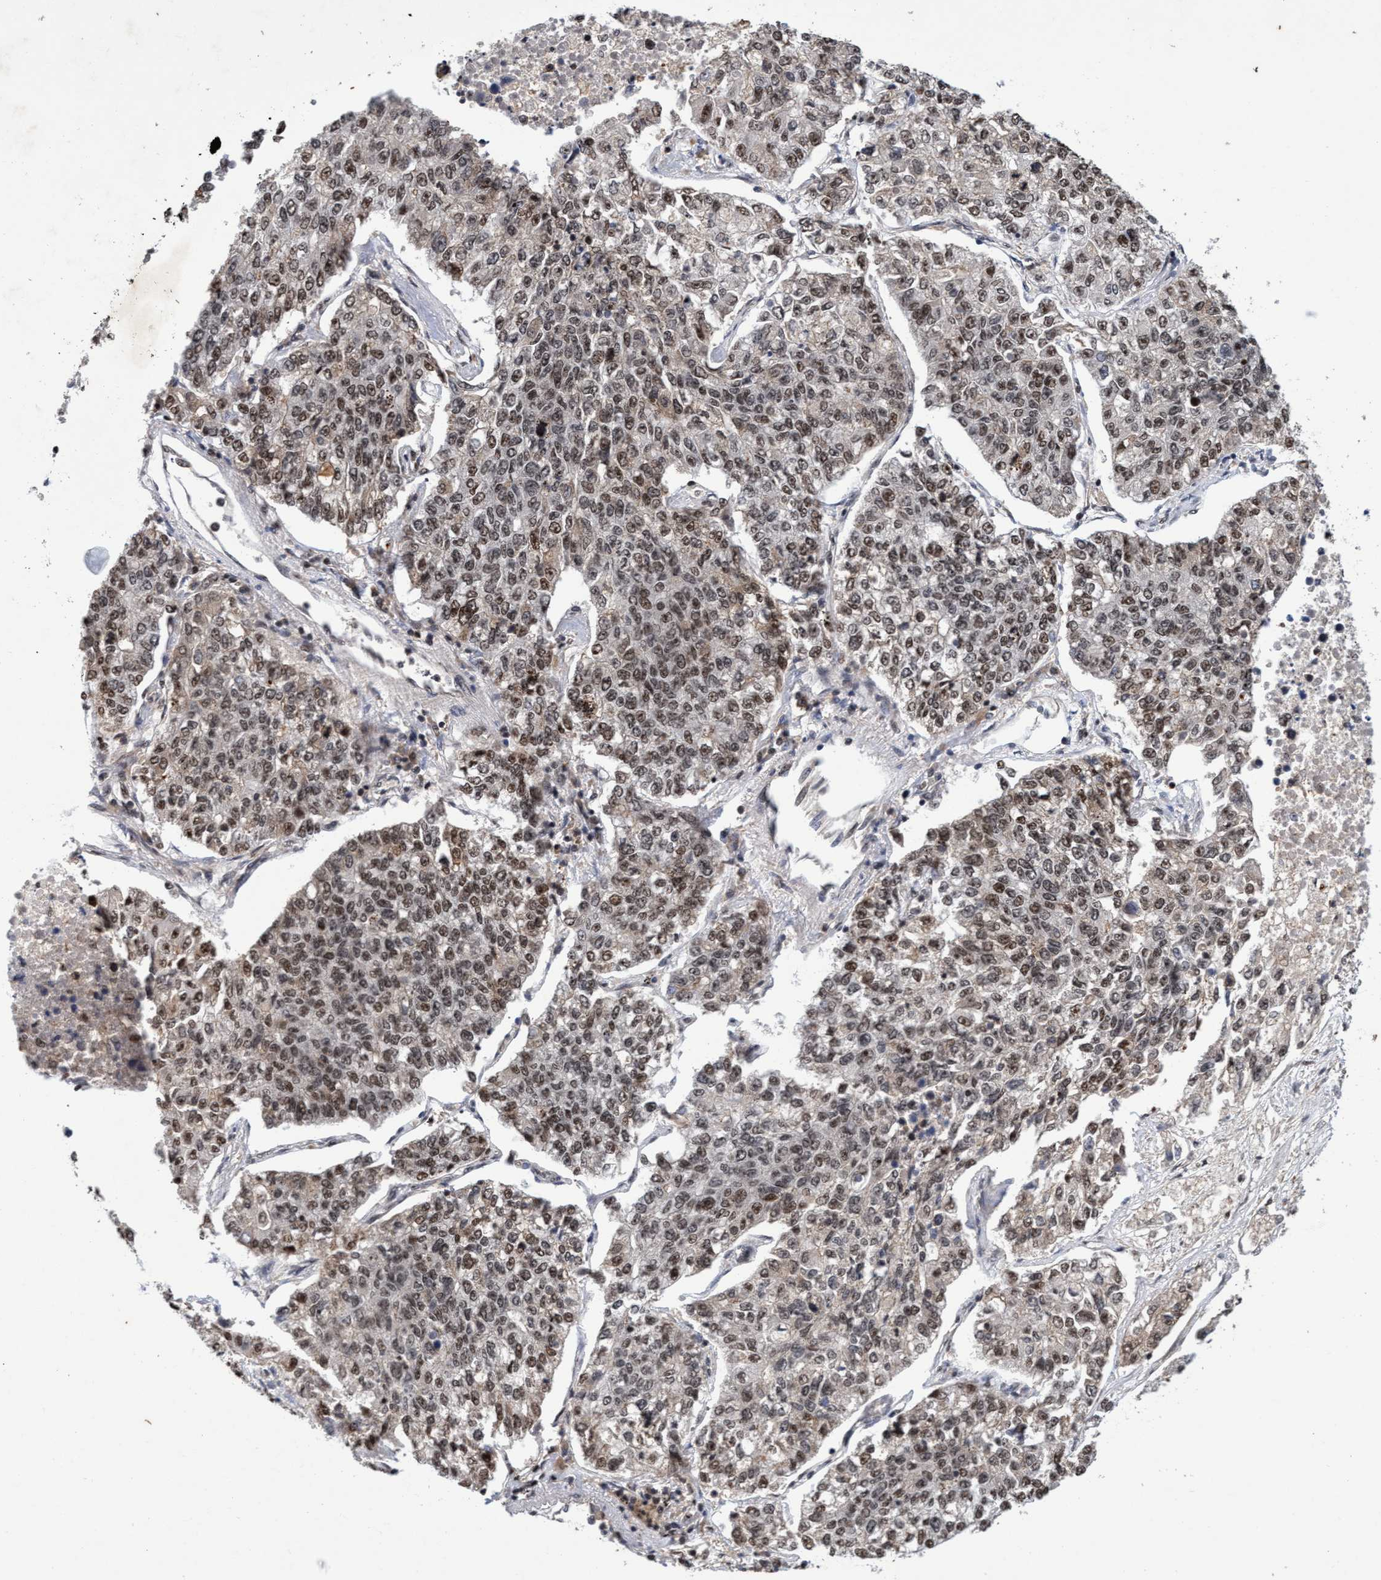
{"staining": {"intensity": "weak", "quantity": ">75%", "location": "nuclear"}, "tissue": "lung cancer", "cell_type": "Tumor cells", "image_type": "cancer", "snomed": [{"axis": "morphology", "description": "Adenocarcinoma, NOS"}, {"axis": "topography", "description": "Lung"}], "caption": "Tumor cells reveal weak nuclear staining in approximately >75% of cells in adenocarcinoma (lung). The protein is stained brown, and the nuclei are stained in blue (DAB IHC with brightfield microscopy, high magnification).", "gene": "GTF2F1", "patient": {"sex": "male", "age": 49}}